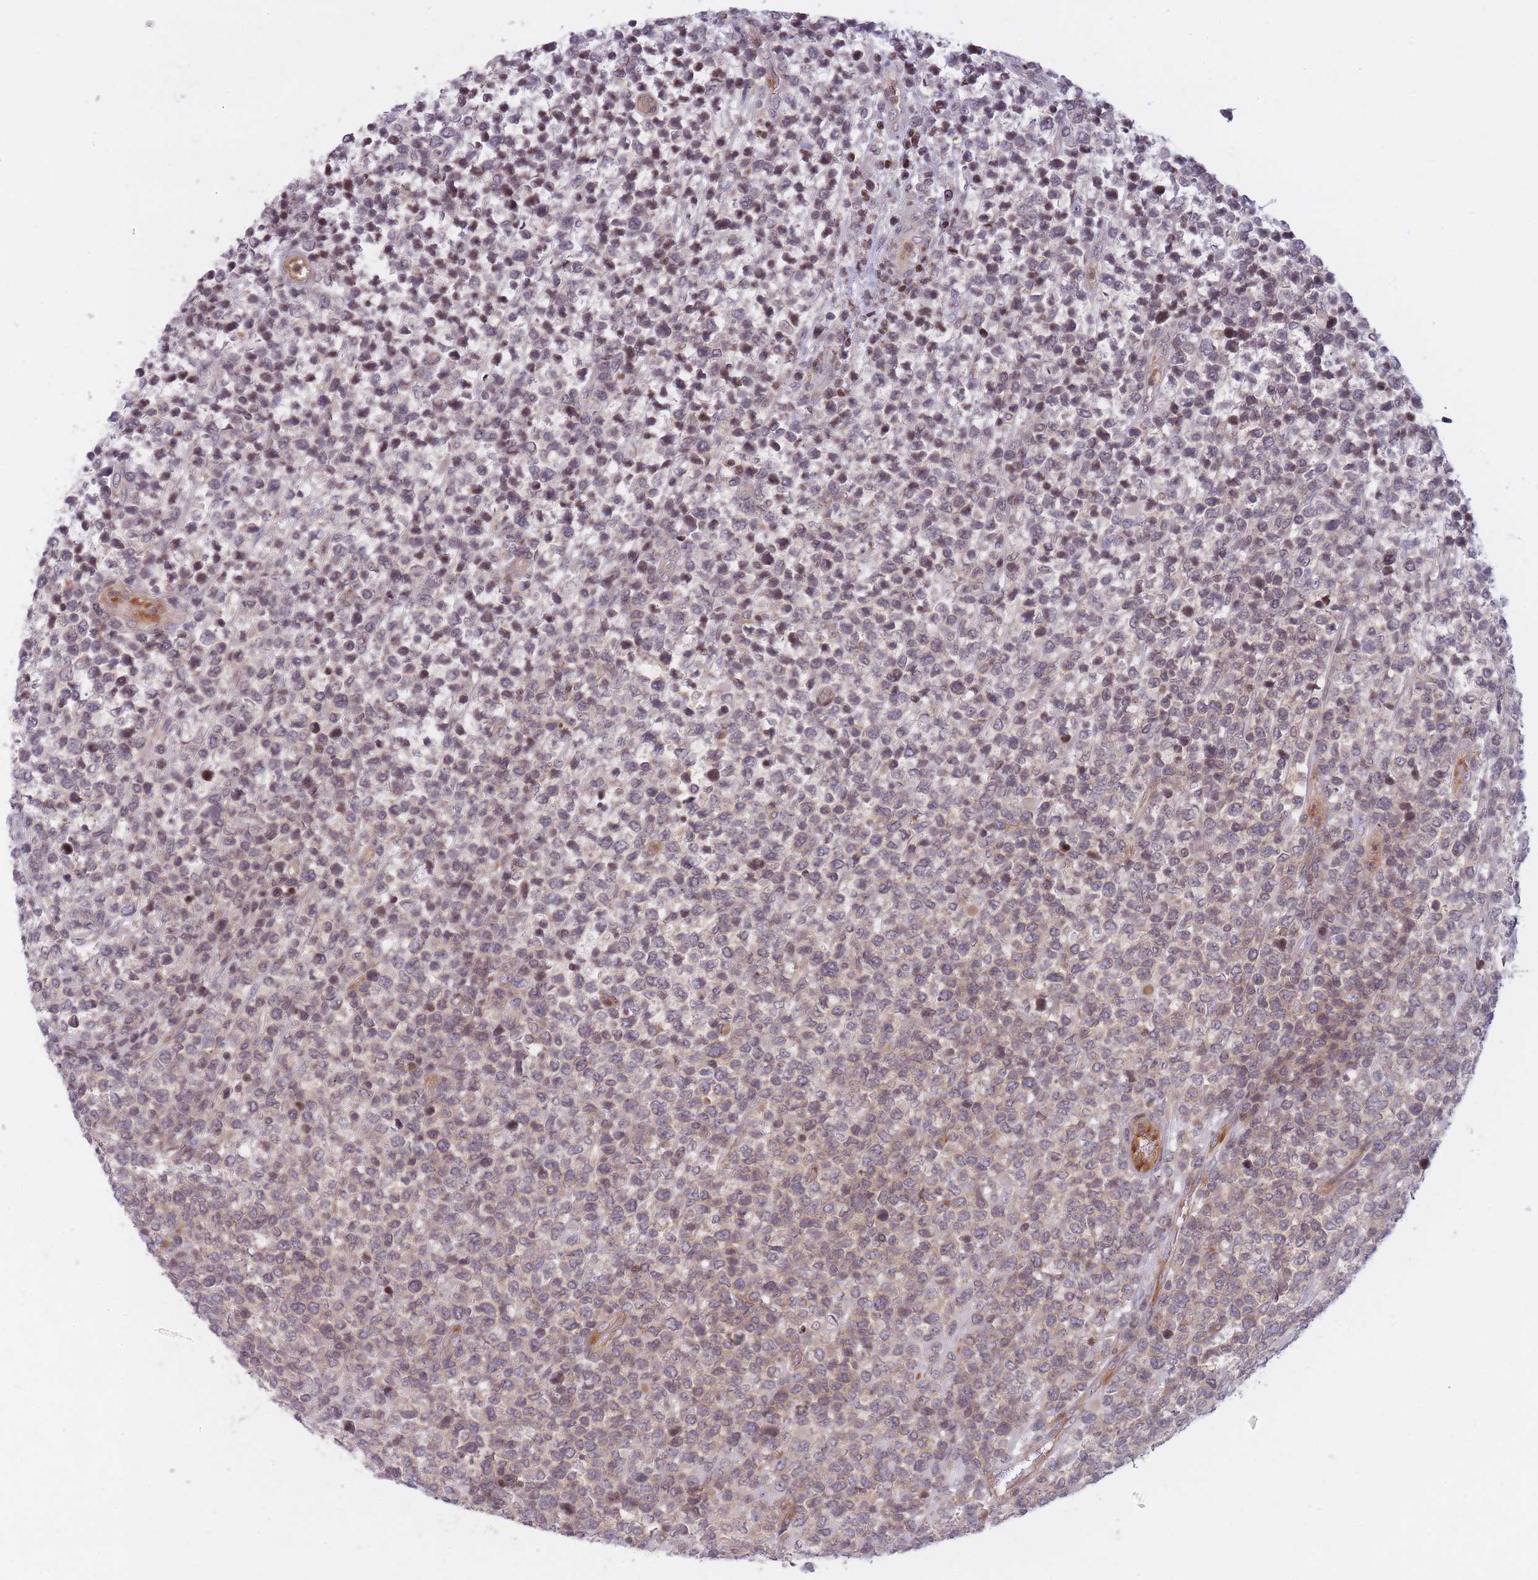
{"staining": {"intensity": "weak", "quantity": "25%-75%", "location": "cytoplasmic/membranous"}, "tissue": "lymphoma", "cell_type": "Tumor cells", "image_type": "cancer", "snomed": [{"axis": "morphology", "description": "Malignant lymphoma, non-Hodgkin's type, High grade"}, {"axis": "topography", "description": "Soft tissue"}], "caption": "Protein expression analysis of human lymphoma reveals weak cytoplasmic/membranous staining in approximately 25%-75% of tumor cells.", "gene": "SLC35F5", "patient": {"sex": "female", "age": 56}}